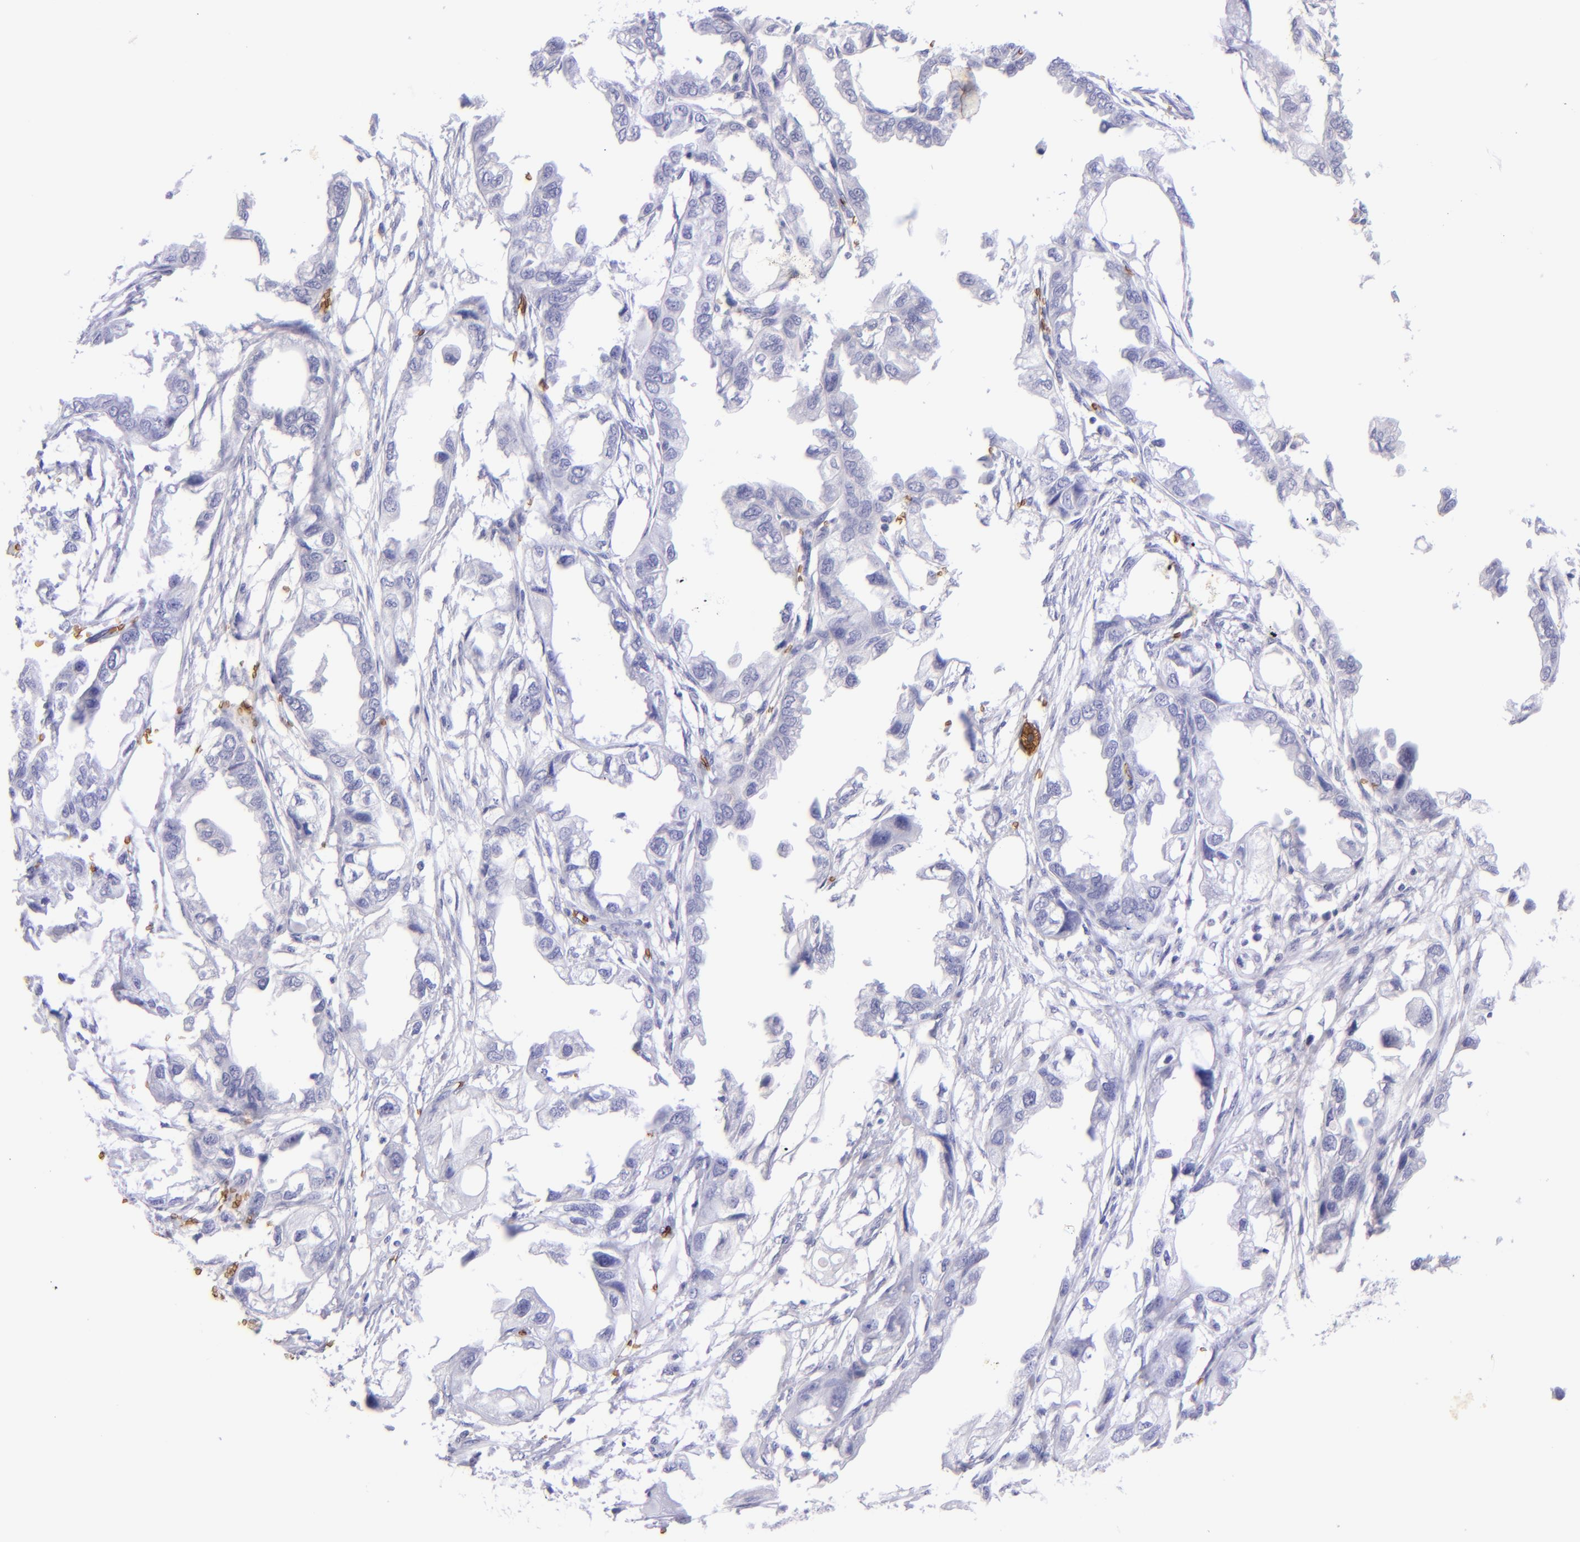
{"staining": {"intensity": "negative", "quantity": "none", "location": "none"}, "tissue": "endometrial cancer", "cell_type": "Tumor cells", "image_type": "cancer", "snomed": [{"axis": "morphology", "description": "Adenocarcinoma, NOS"}, {"axis": "topography", "description": "Endometrium"}], "caption": "High power microscopy micrograph of an immunohistochemistry histopathology image of endometrial cancer, revealing no significant staining in tumor cells.", "gene": "GYPA", "patient": {"sex": "female", "age": 67}}